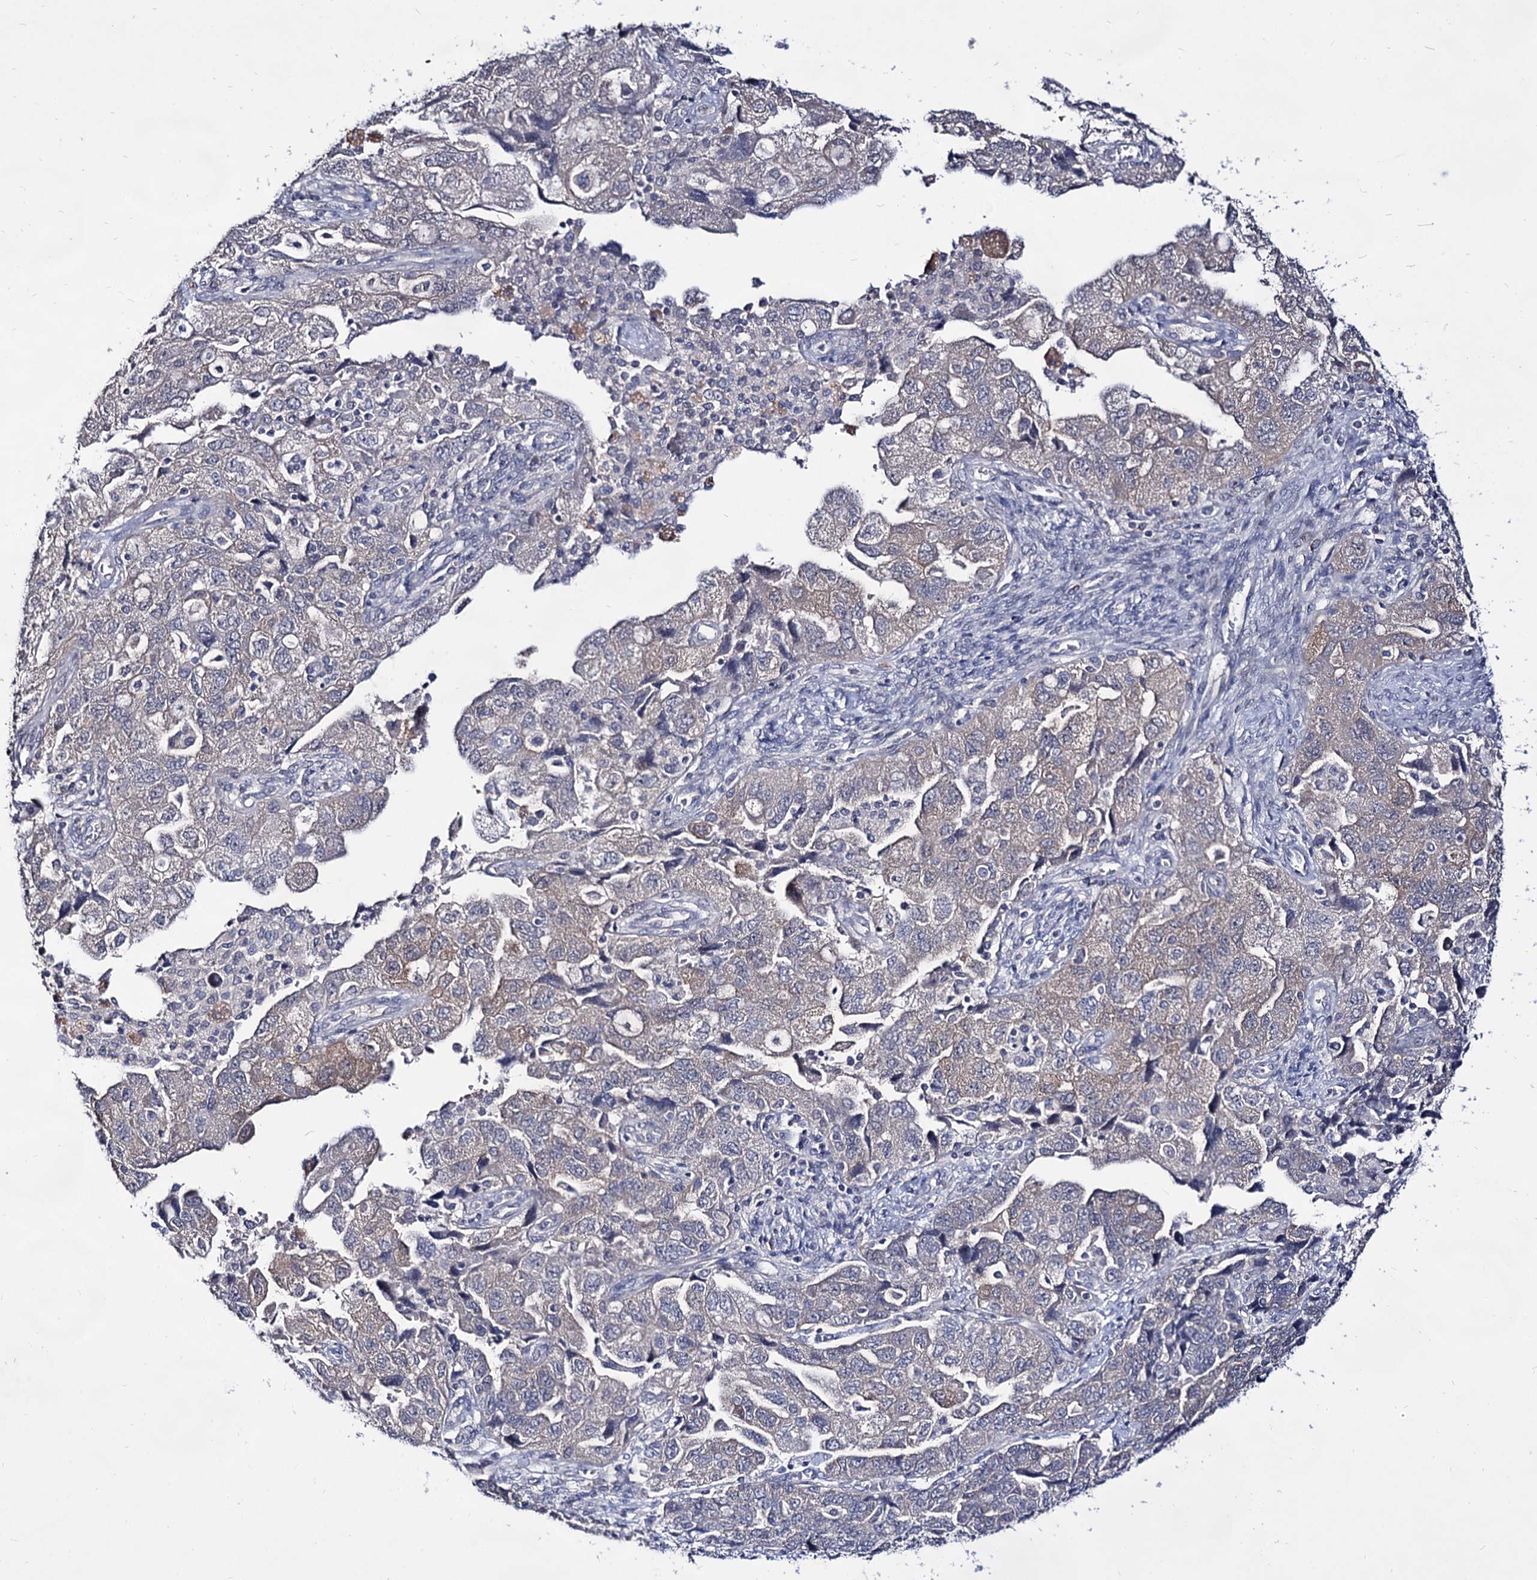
{"staining": {"intensity": "negative", "quantity": "none", "location": "none"}, "tissue": "ovarian cancer", "cell_type": "Tumor cells", "image_type": "cancer", "snomed": [{"axis": "morphology", "description": "Carcinoma, NOS"}, {"axis": "morphology", "description": "Cystadenocarcinoma, serous, NOS"}, {"axis": "topography", "description": "Ovary"}], "caption": "DAB (3,3'-diaminobenzidine) immunohistochemical staining of human serous cystadenocarcinoma (ovarian) shows no significant expression in tumor cells.", "gene": "ARFIP2", "patient": {"sex": "female", "age": 69}}